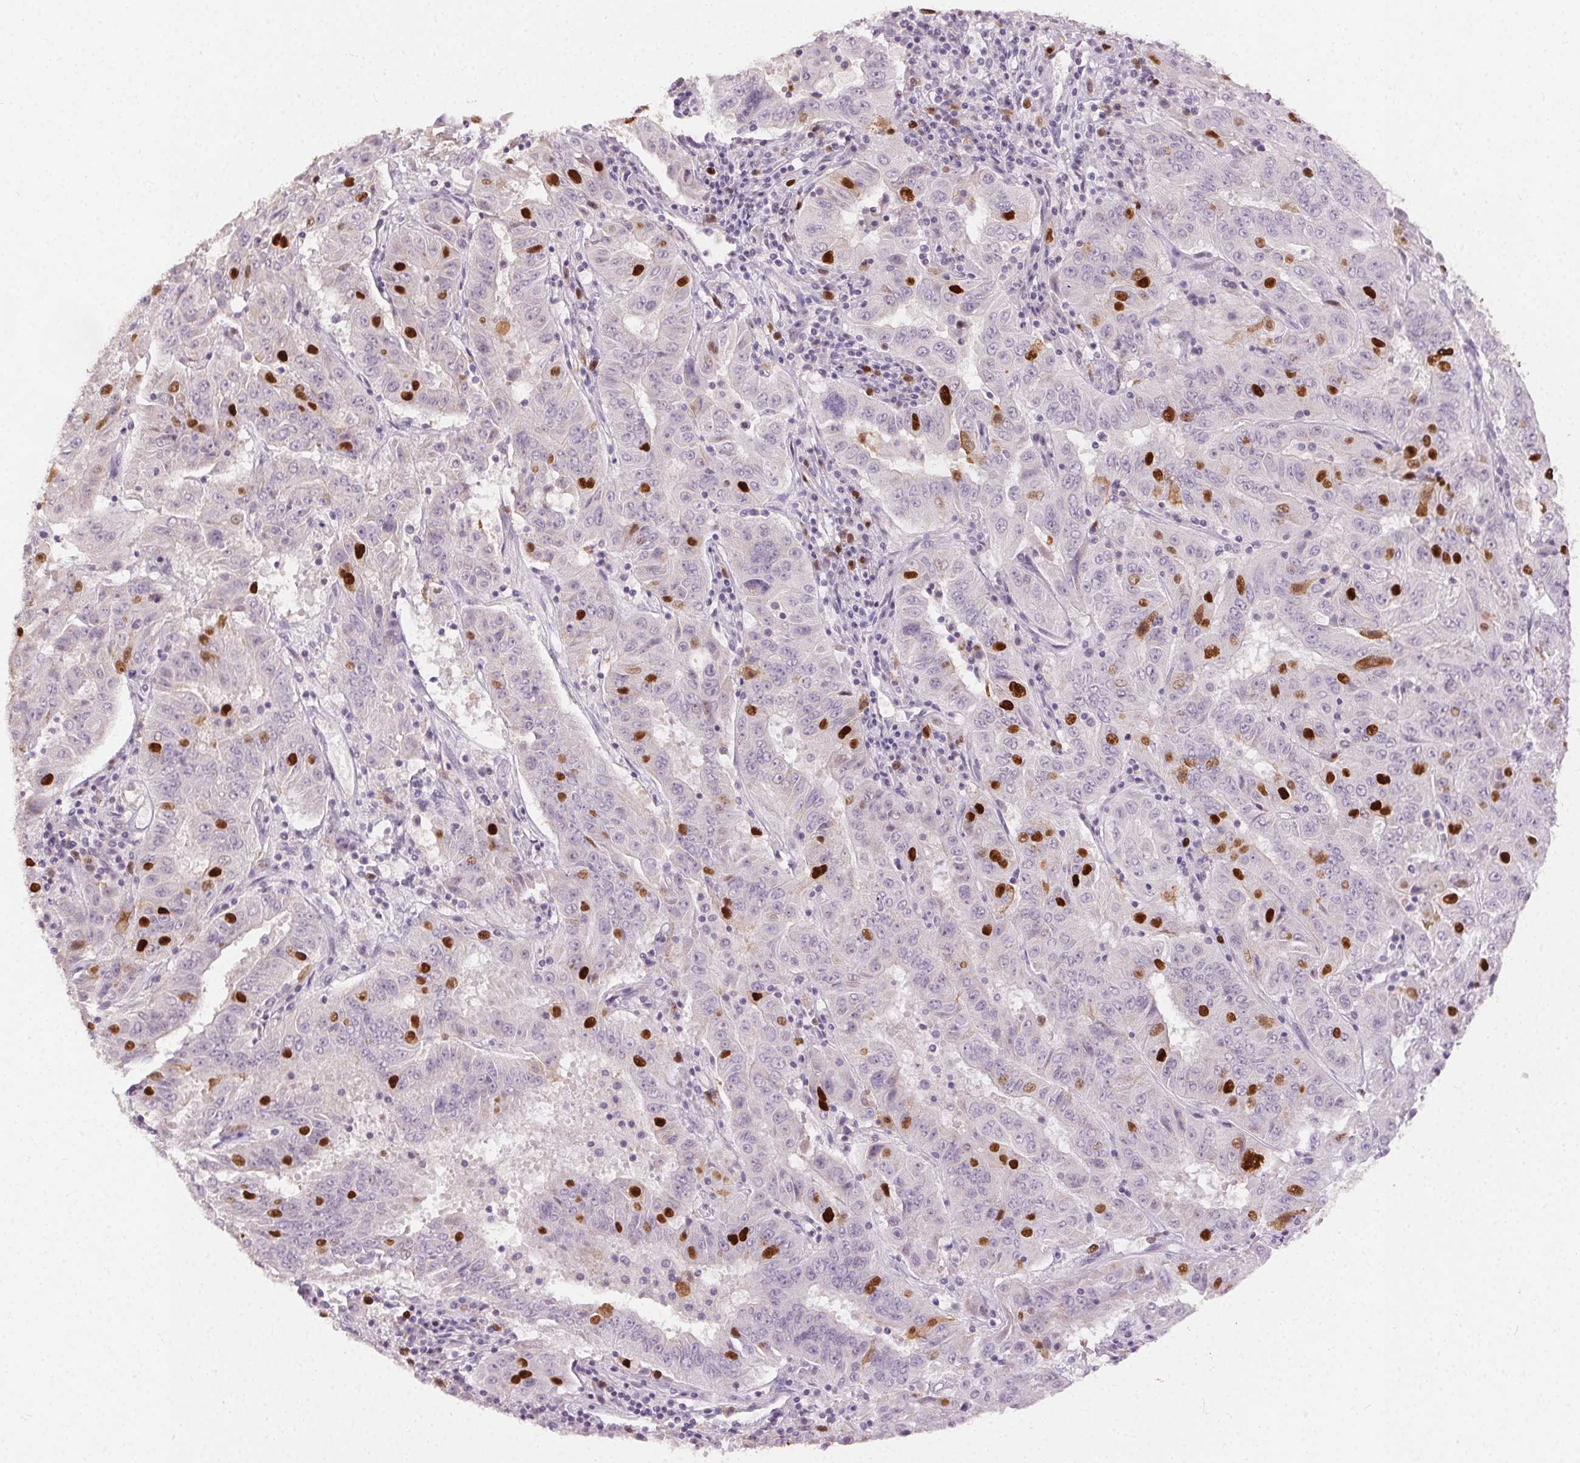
{"staining": {"intensity": "strong", "quantity": "<25%", "location": "nuclear"}, "tissue": "pancreatic cancer", "cell_type": "Tumor cells", "image_type": "cancer", "snomed": [{"axis": "morphology", "description": "Adenocarcinoma, NOS"}, {"axis": "topography", "description": "Pancreas"}], "caption": "Pancreatic adenocarcinoma stained with a brown dye exhibits strong nuclear positive staining in approximately <25% of tumor cells.", "gene": "ANLN", "patient": {"sex": "male", "age": 63}}